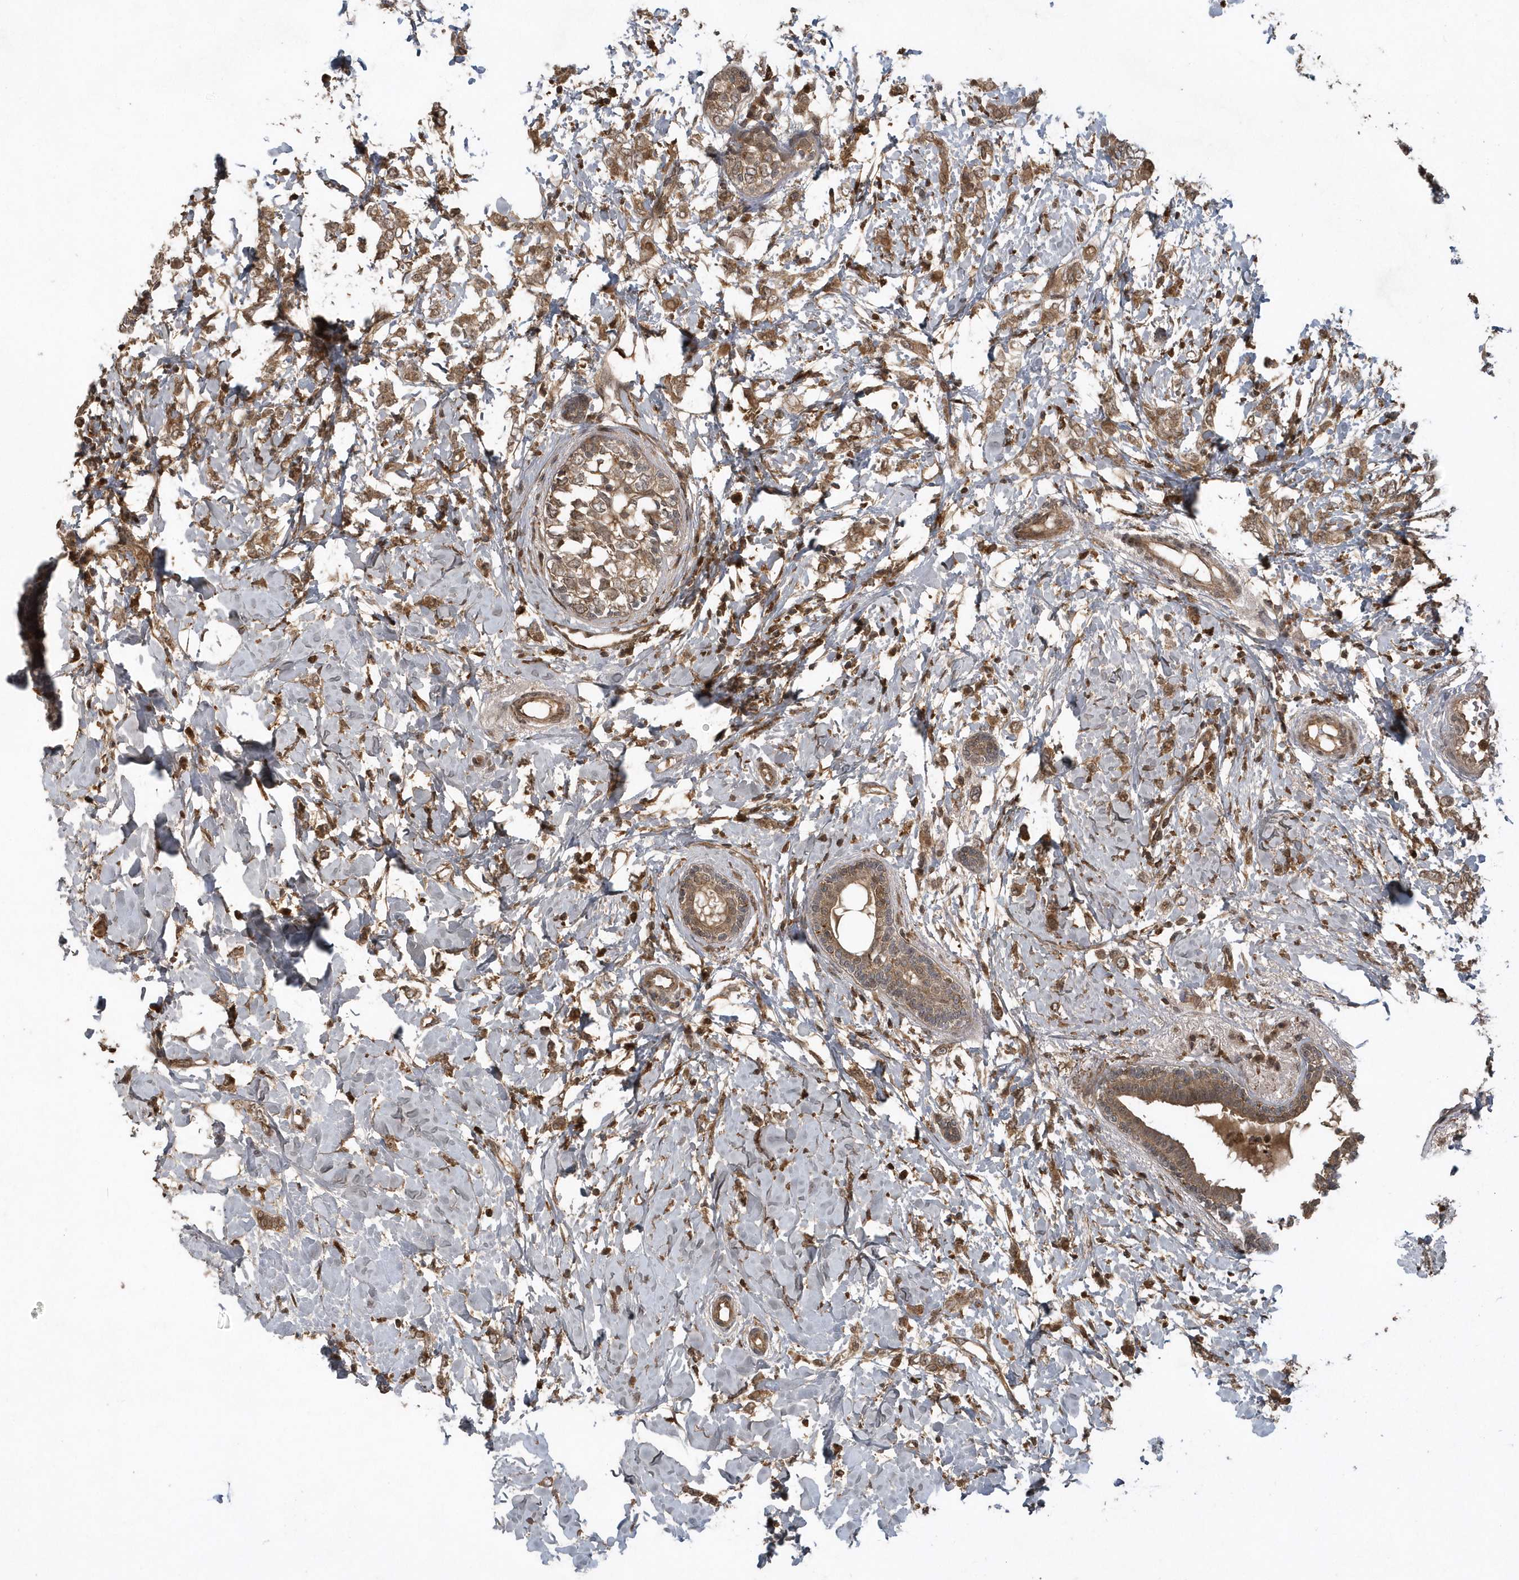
{"staining": {"intensity": "moderate", "quantity": ">75%", "location": "cytoplasmic/membranous"}, "tissue": "breast cancer", "cell_type": "Tumor cells", "image_type": "cancer", "snomed": [{"axis": "morphology", "description": "Normal tissue, NOS"}, {"axis": "morphology", "description": "Lobular carcinoma"}, {"axis": "topography", "description": "Breast"}], "caption": "Immunohistochemistry staining of breast cancer, which shows medium levels of moderate cytoplasmic/membranous positivity in approximately >75% of tumor cells indicating moderate cytoplasmic/membranous protein staining. The staining was performed using DAB (3,3'-diaminobenzidine) (brown) for protein detection and nuclei were counterstained in hematoxylin (blue).", "gene": "LACC1", "patient": {"sex": "female", "age": 47}}